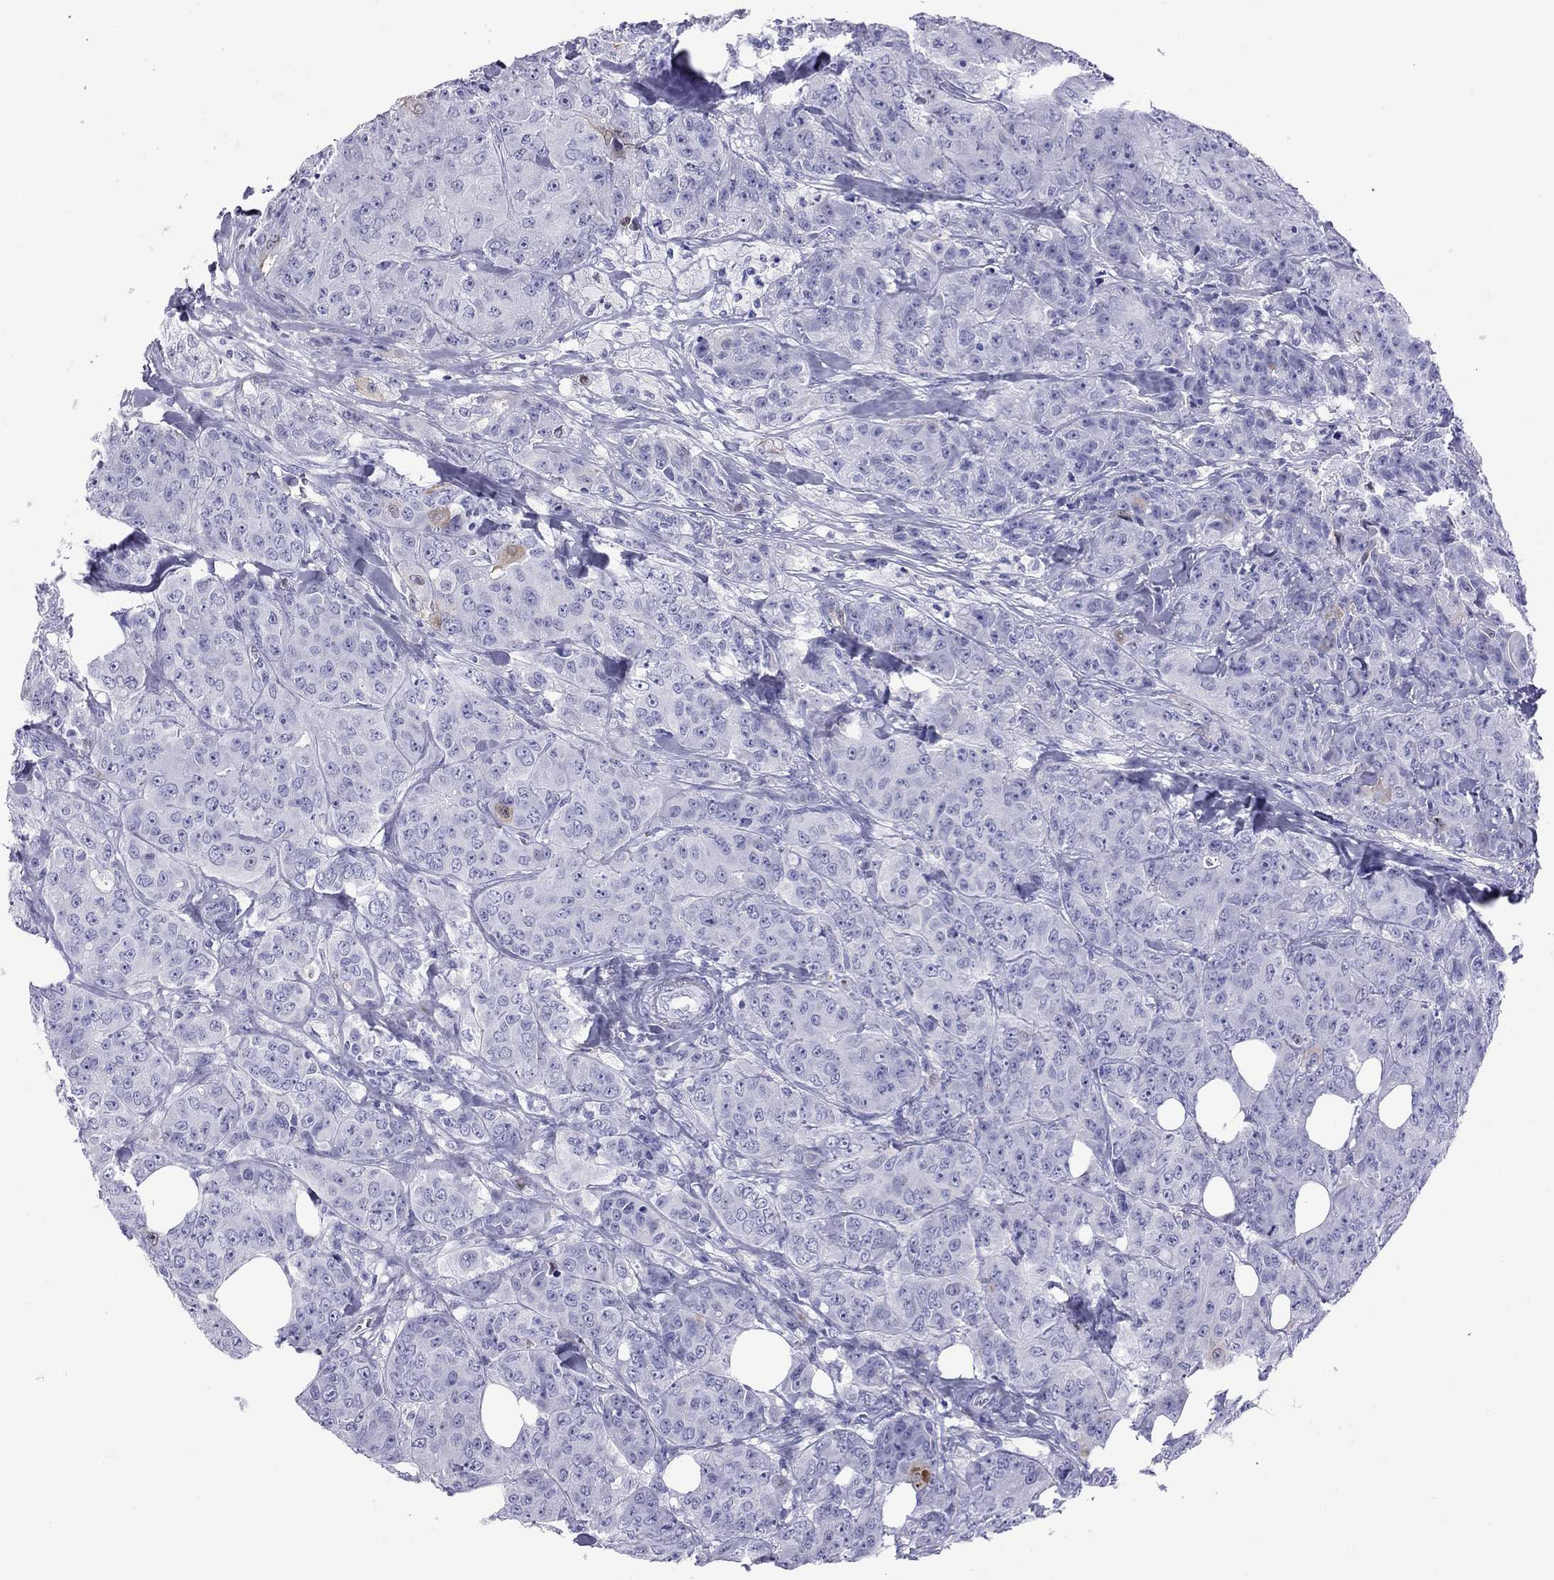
{"staining": {"intensity": "negative", "quantity": "none", "location": "none"}, "tissue": "breast cancer", "cell_type": "Tumor cells", "image_type": "cancer", "snomed": [{"axis": "morphology", "description": "Duct carcinoma"}, {"axis": "topography", "description": "Breast"}], "caption": "Tumor cells show no significant expression in breast intraductal carcinoma.", "gene": "SLAMF1", "patient": {"sex": "female", "age": 43}}